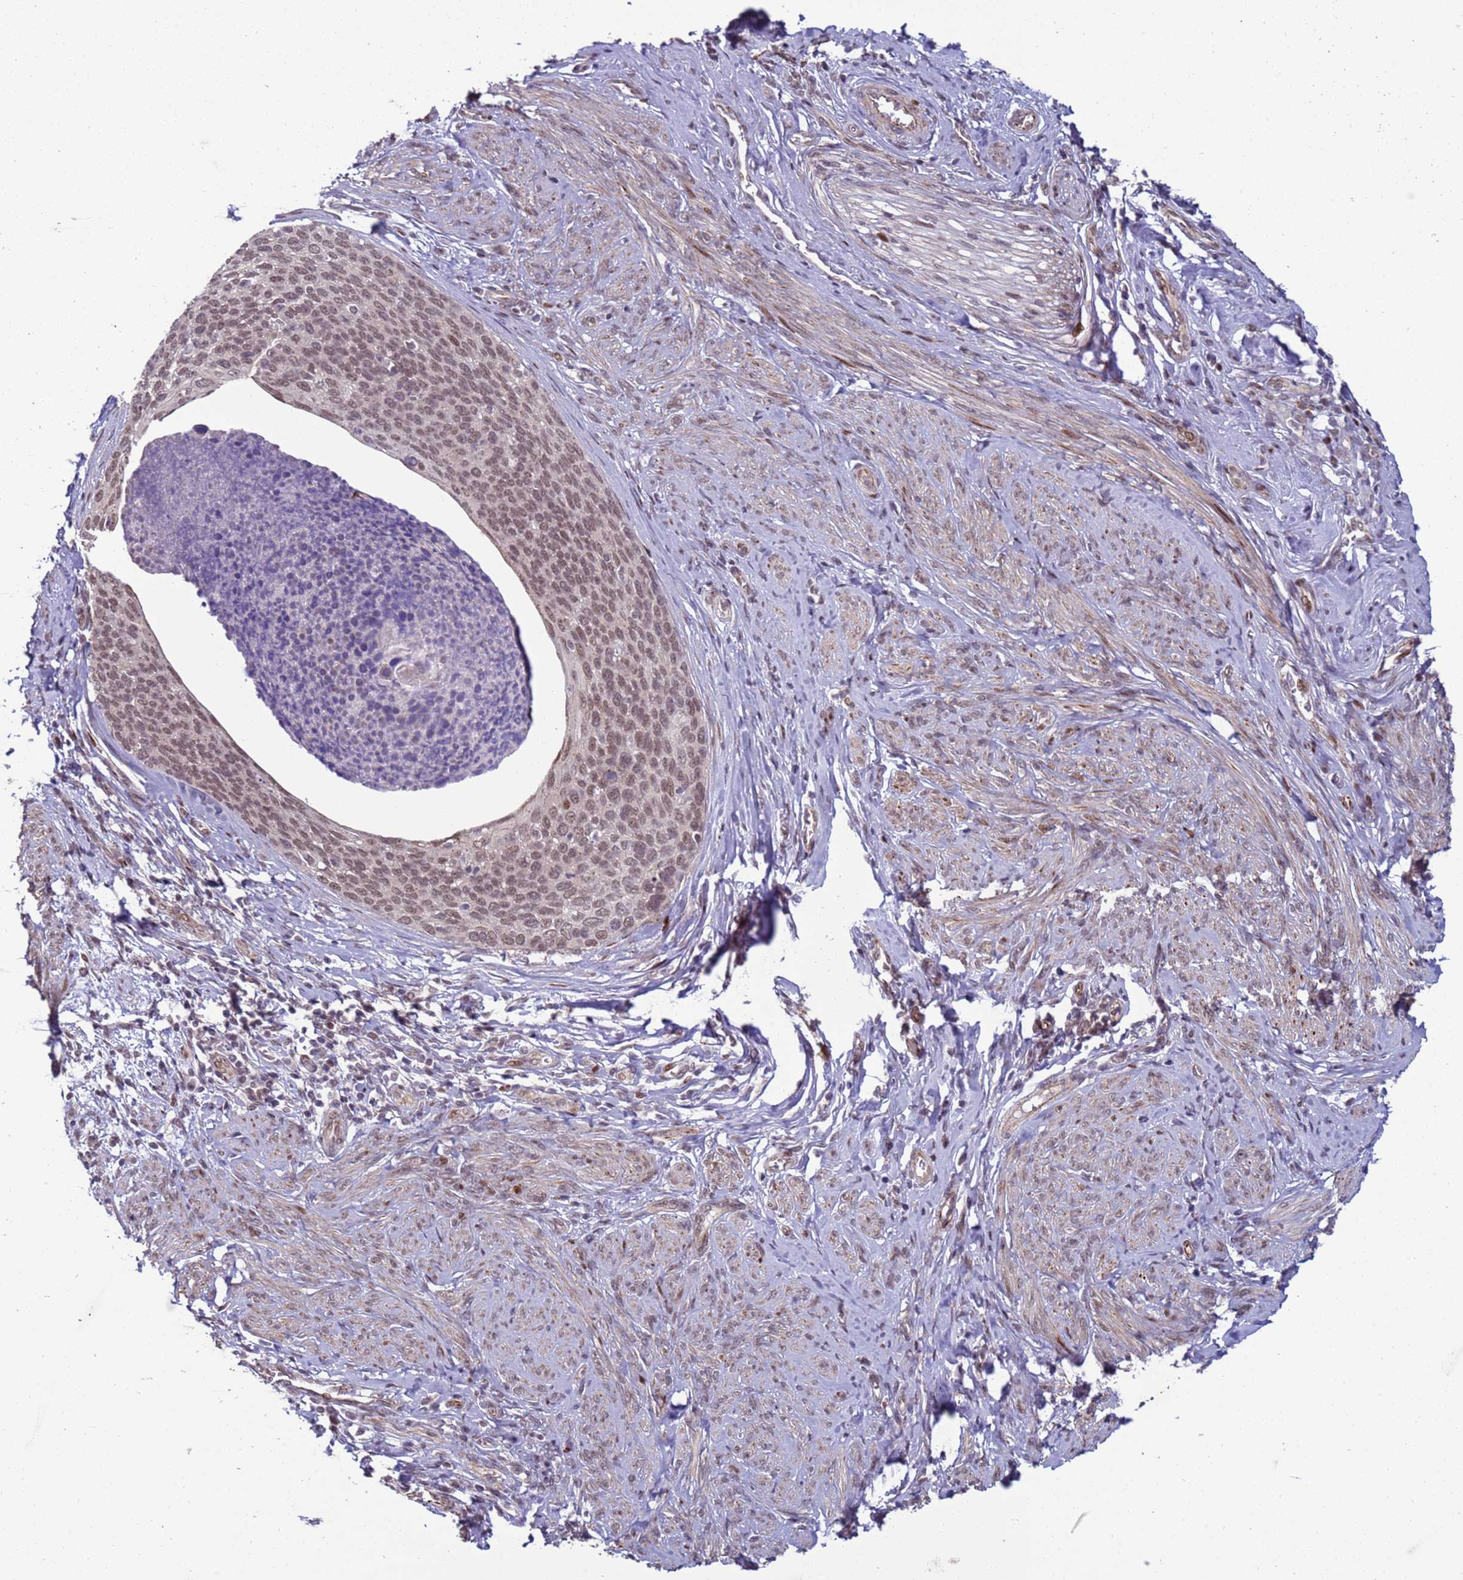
{"staining": {"intensity": "moderate", "quantity": ">75%", "location": "nuclear"}, "tissue": "cervical cancer", "cell_type": "Tumor cells", "image_type": "cancer", "snomed": [{"axis": "morphology", "description": "Squamous cell carcinoma, NOS"}, {"axis": "topography", "description": "Cervix"}], "caption": "Immunohistochemistry (DAB) staining of human squamous cell carcinoma (cervical) demonstrates moderate nuclear protein positivity in about >75% of tumor cells. The staining was performed using DAB, with brown indicating positive protein expression. Nuclei are stained blue with hematoxylin.", "gene": "SHC3", "patient": {"sex": "female", "age": 80}}